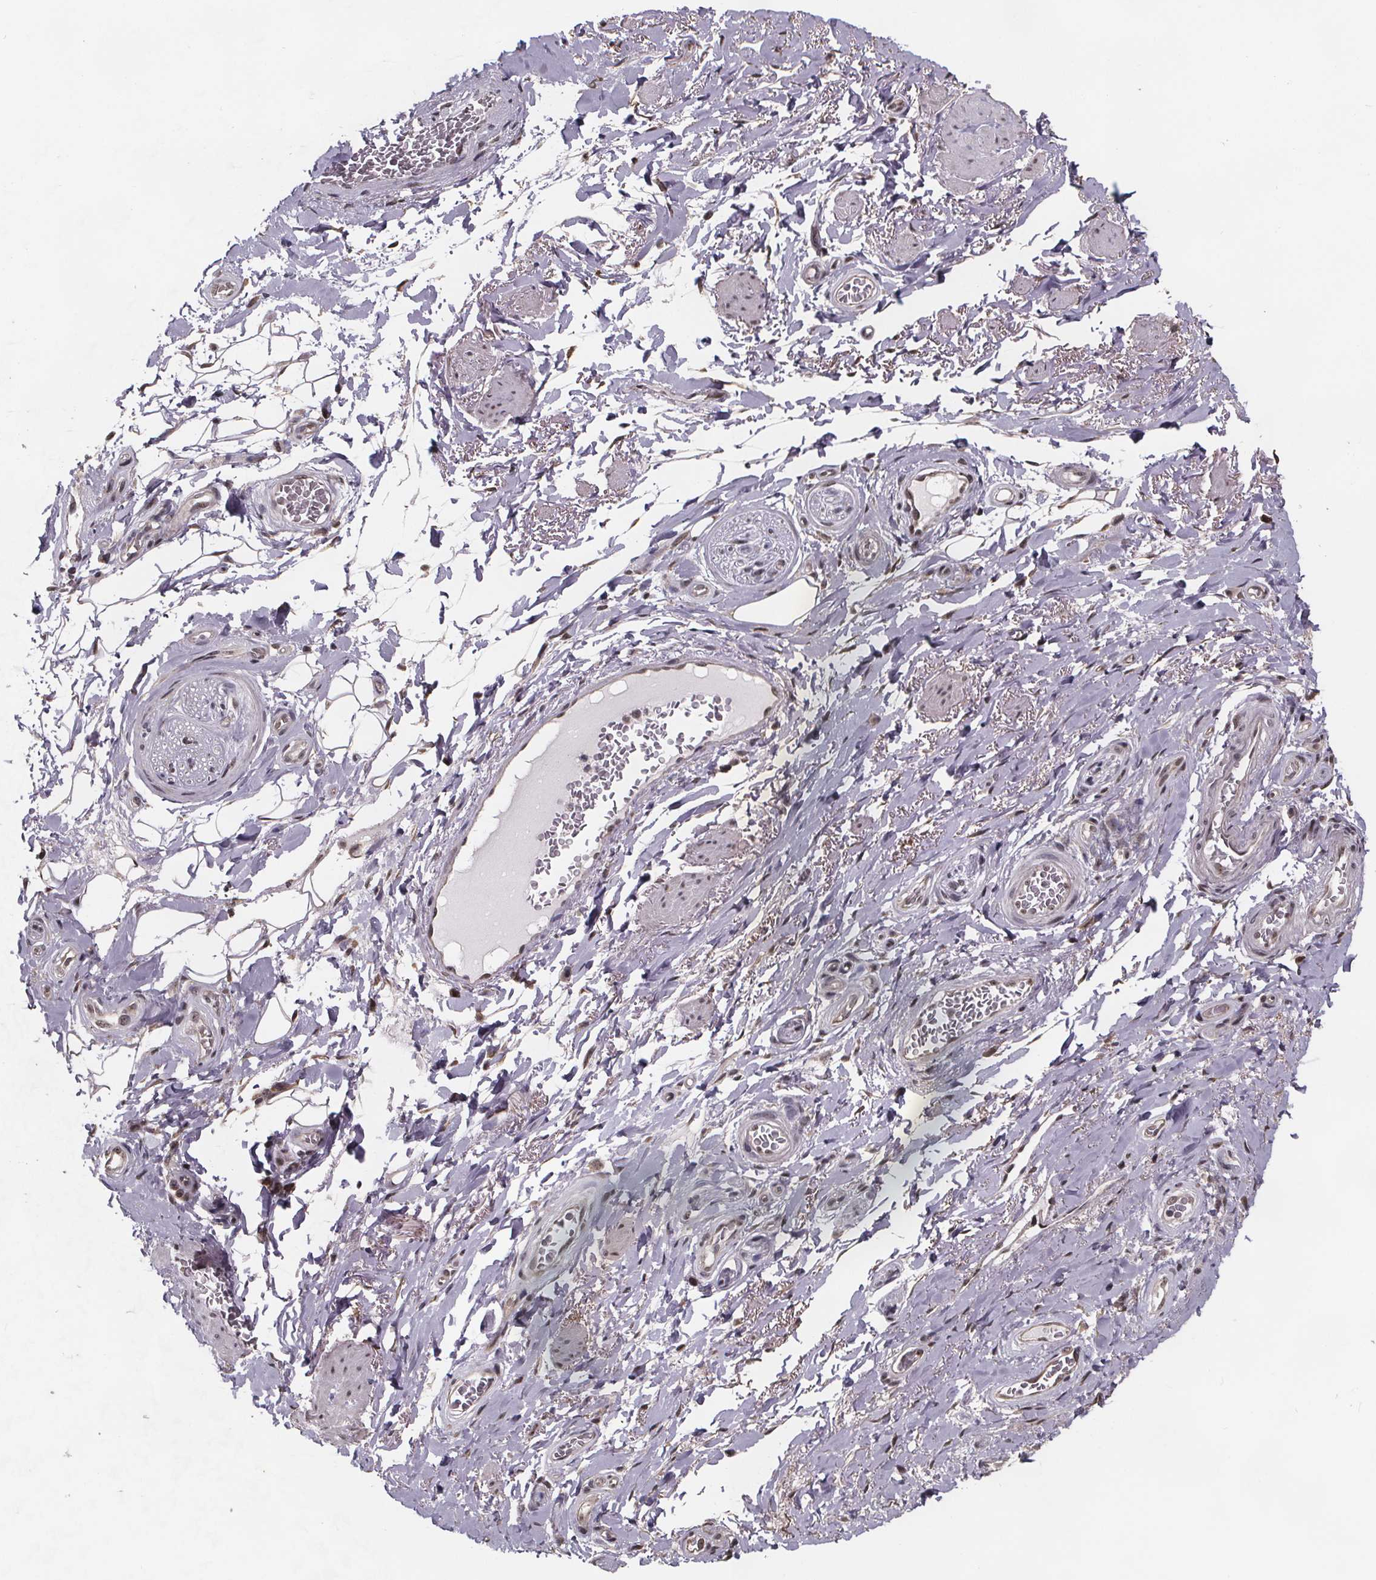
{"staining": {"intensity": "negative", "quantity": "none", "location": "none"}, "tissue": "adipose tissue", "cell_type": "Adipocytes", "image_type": "normal", "snomed": [{"axis": "morphology", "description": "Normal tissue, NOS"}, {"axis": "topography", "description": "Anal"}, {"axis": "topography", "description": "Peripheral nerve tissue"}], "caption": "Immunohistochemical staining of normal human adipose tissue shows no significant expression in adipocytes. (DAB immunohistochemistry with hematoxylin counter stain).", "gene": "U2SURP", "patient": {"sex": "male", "age": 53}}